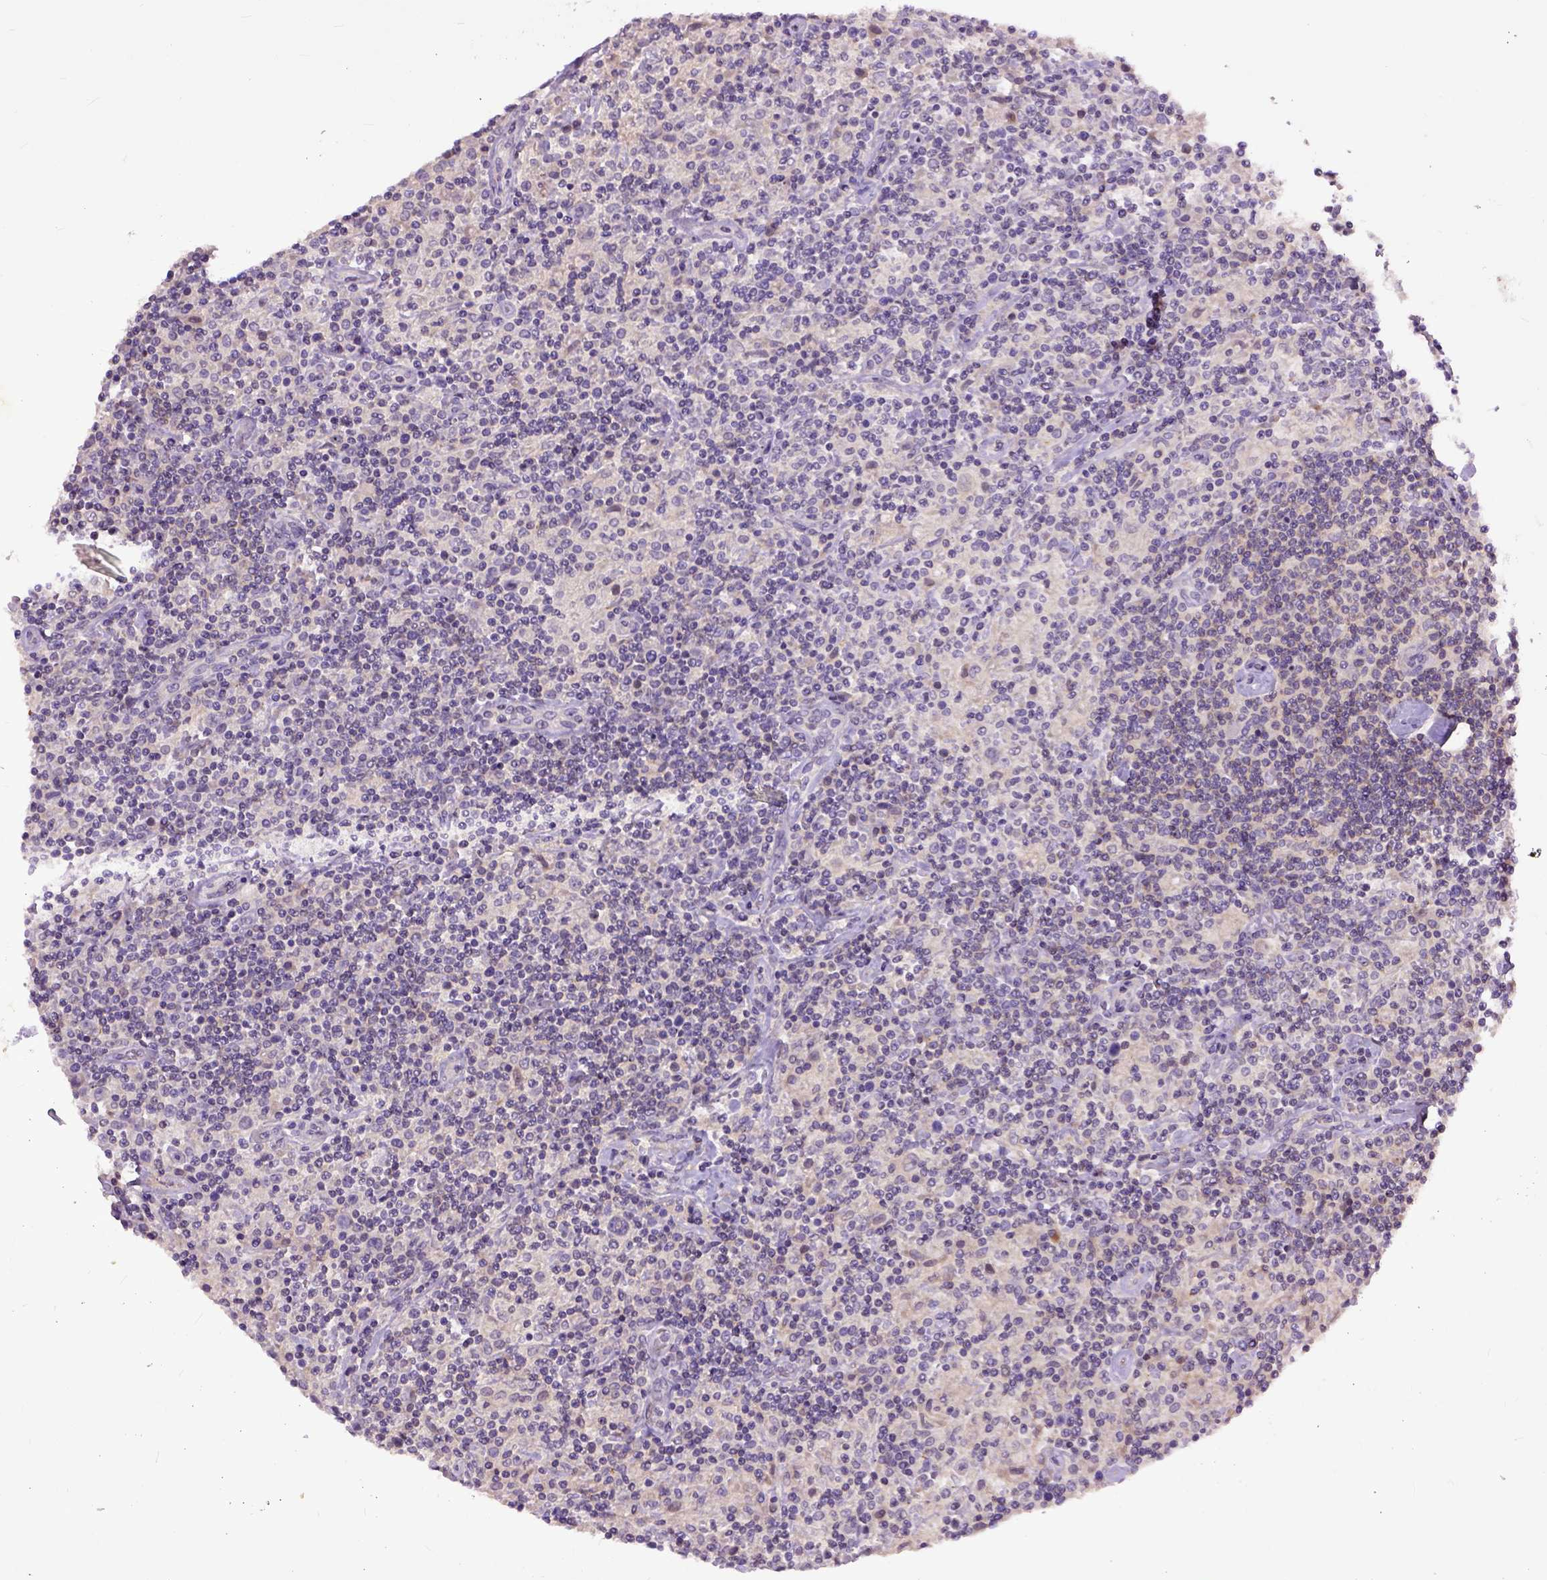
{"staining": {"intensity": "negative", "quantity": "none", "location": "none"}, "tissue": "lymphoma", "cell_type": "Tumor cells", "image_type": "cancer", "snomed": [{"axis": "morphology", "description": "Hodgkin's disease, NOS"}, {"axis": "topography", "description": "Lymph node"}], "caption": "Micrograph shows no significant protein expression in tumor cells of lymphoma.", "gene": "CPNE1", "patient": {"sex": "male", "age": 70}}